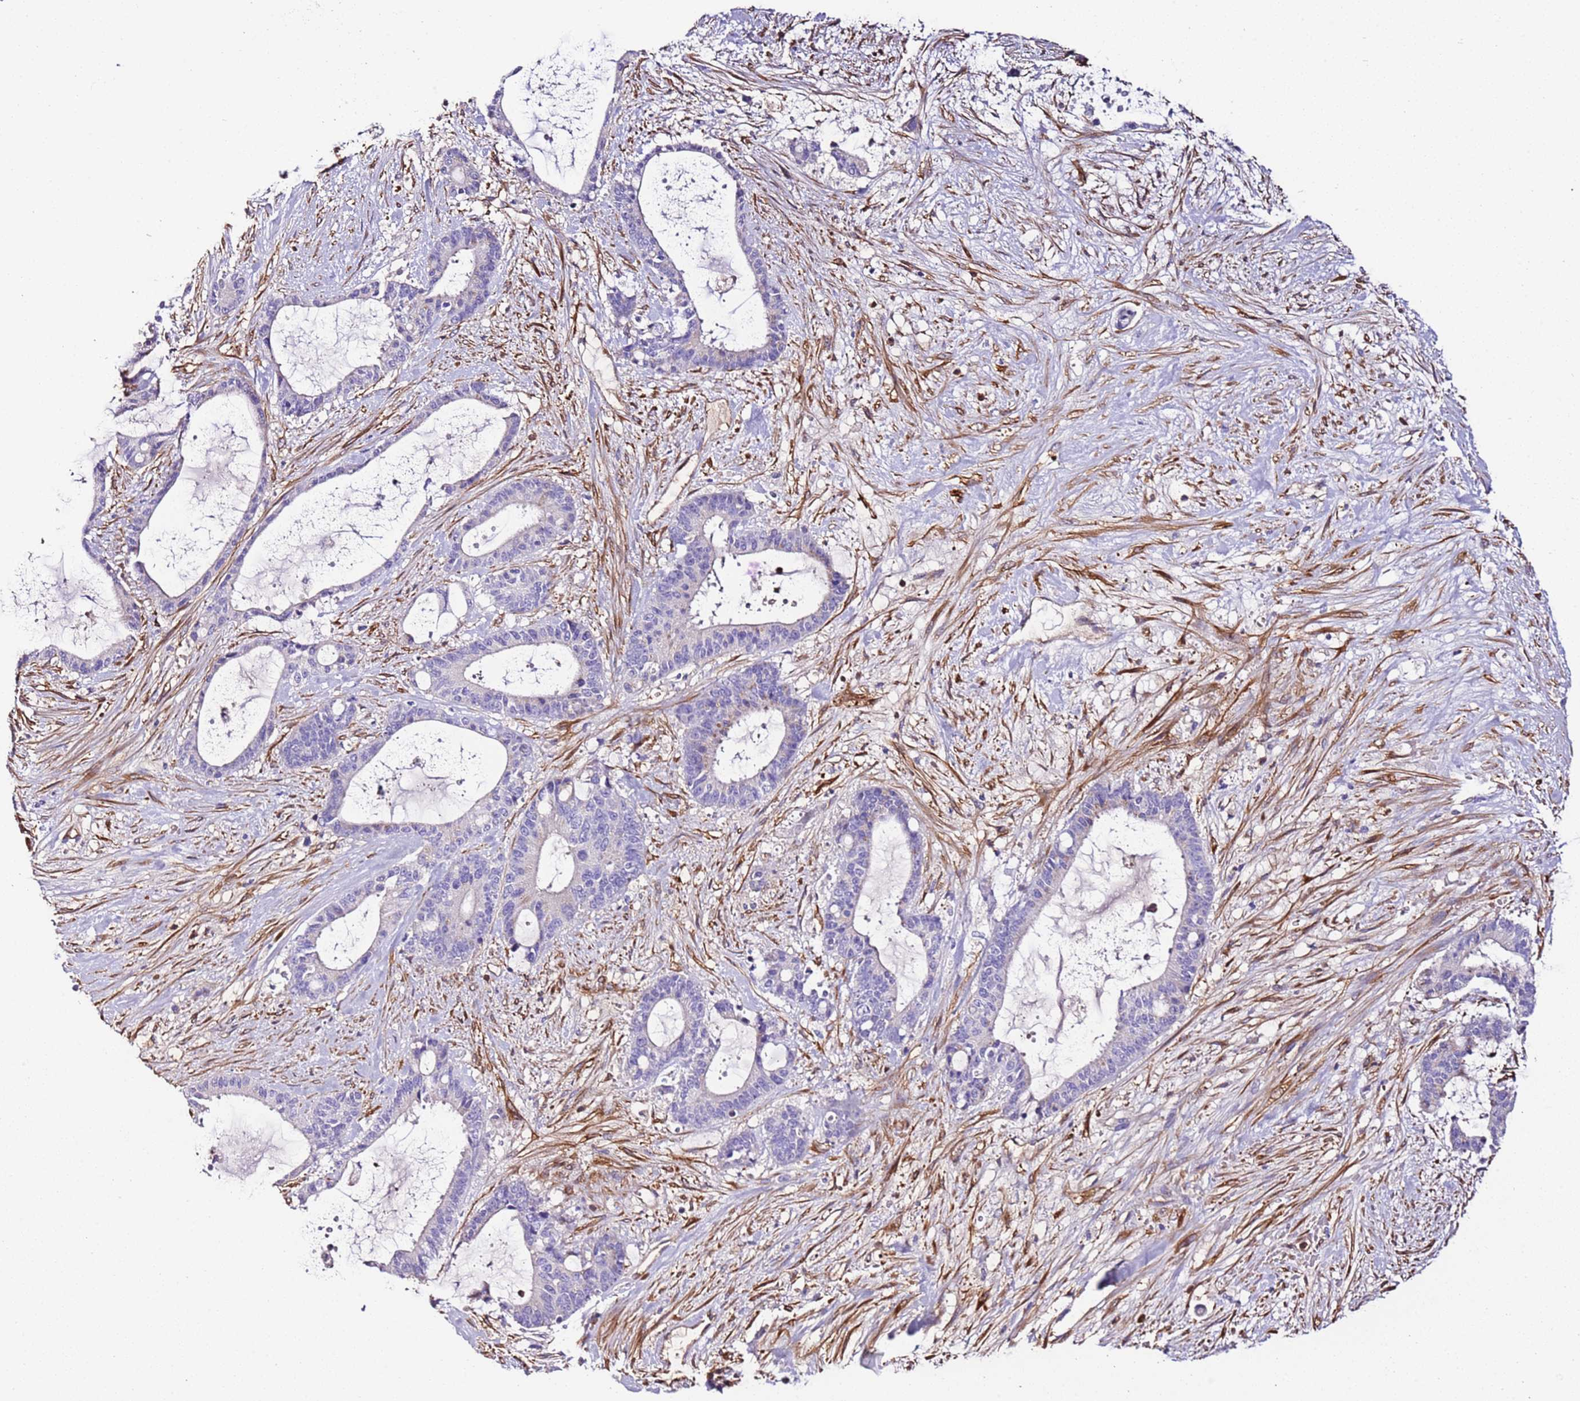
{"staining": {"intensity": "negative", "quantity": "none", "location": "none"}, "tissue": "liver cancer", "cell_type": "Tumor cells", "image_type": "cancer", "snomed": [{"axis": "morphology", "description": "Normal tissue, NOS"}, {"axis": "morphology", "description": "Cholangiocarcinoma"}, {"axis": "topography", "description": "Liver"}, {"axis": "topography", "description": "Peripheral nerve tissue"}], "caption": "Tumor cells show no significant staining in liver cholangiocarcinoma.", "gene": "FAM174C", "patient": {"sex": "female", "age": 73}}